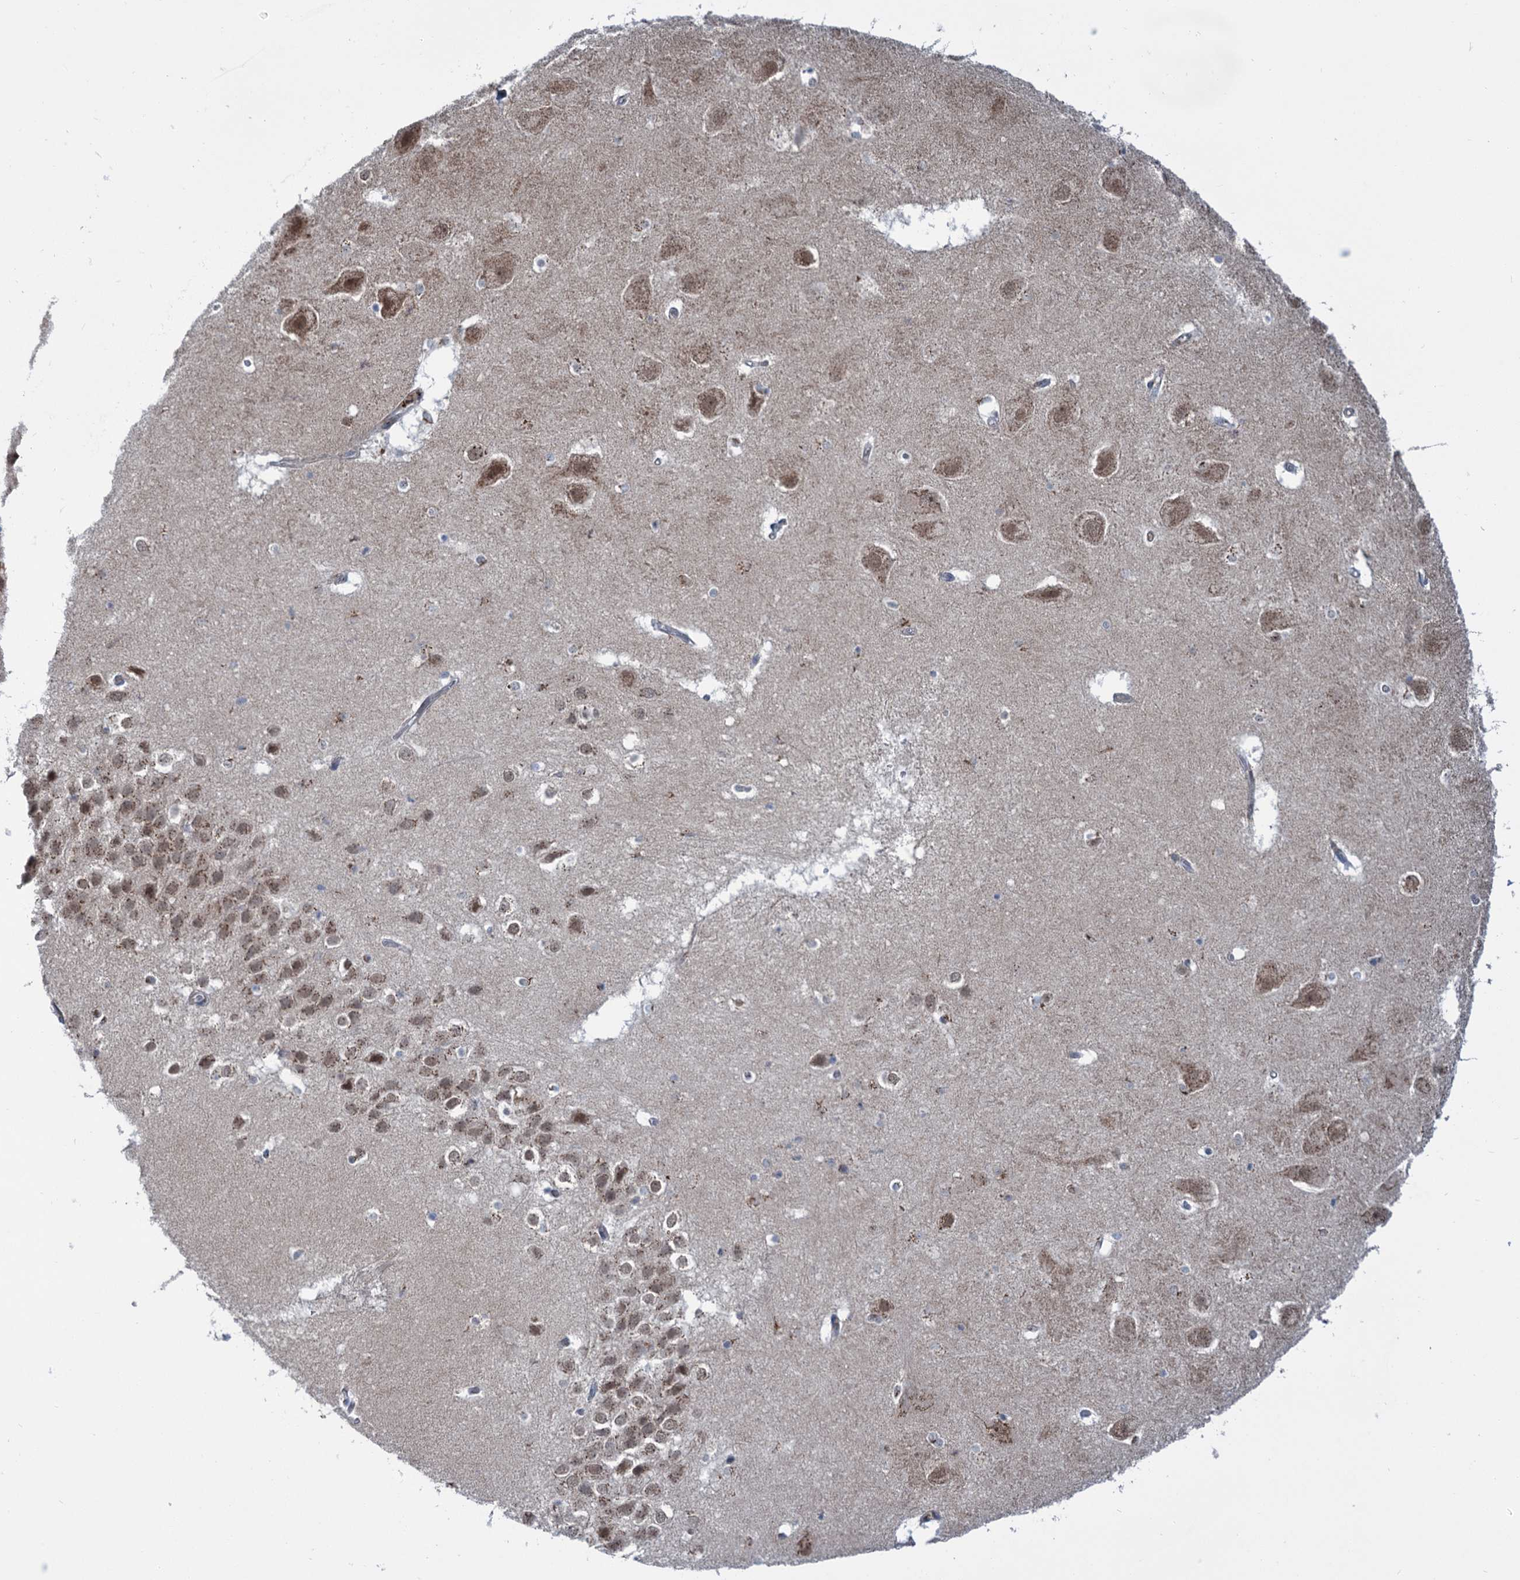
{"staining": {"intensity": "negative", "quantity": "none", "location": "none"}, "tissue": "hippocampus", "cell_type": "Glial cells", "image_type": "normal", "snomed": [{"axis": "morphology", "description": "Normal tissue, NOS"}, {"axis": "topography", "description": "Hippocampus"}], "caption": "Photomicrograph shows no protein positivity in glial cells of unremarkable hippocampus.", "gene": "ELP4", "patient": {"sex": "female", "age": 52}}